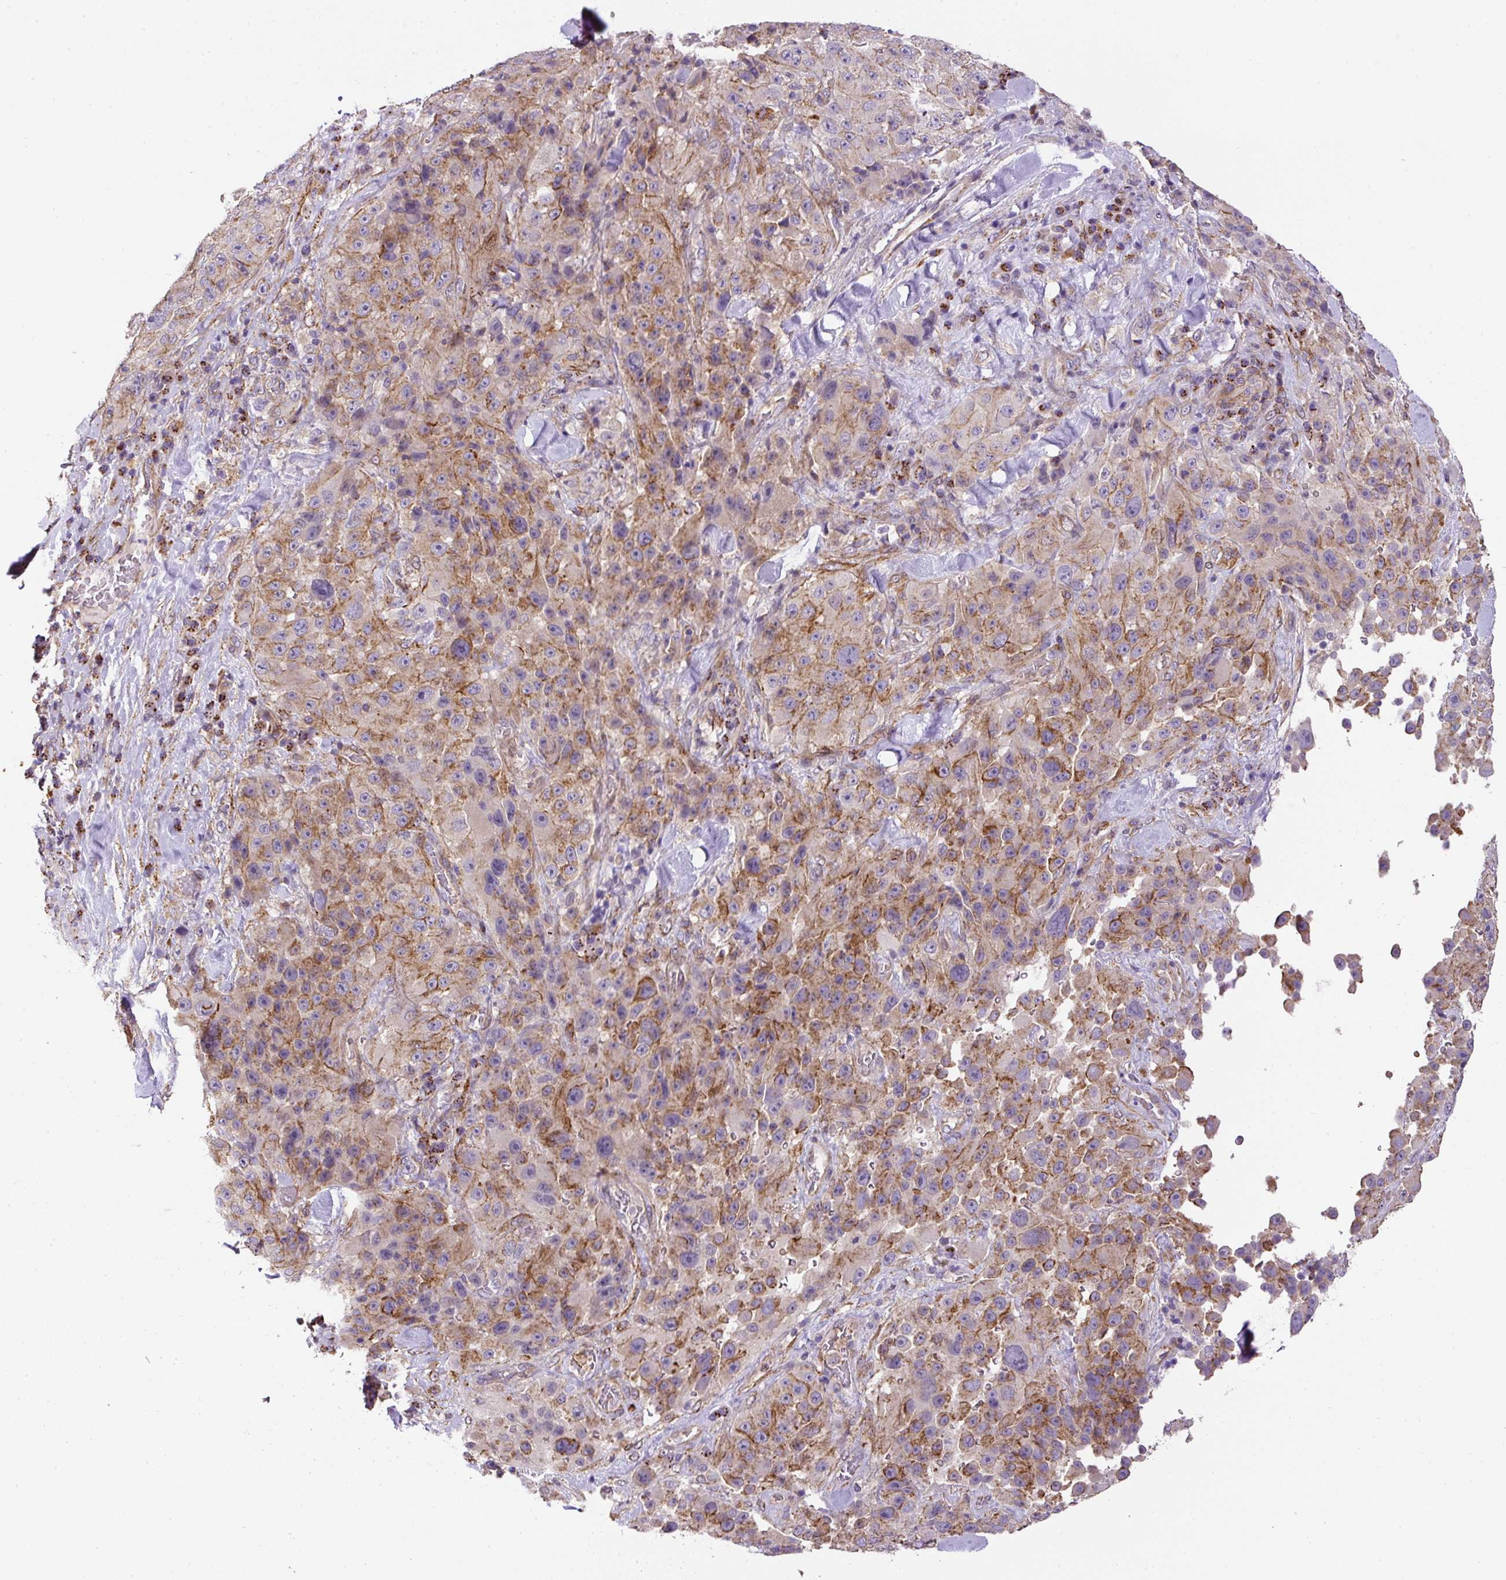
{"staining": {"intensity": "moderate", "quantity": ">75%", "location": "cytoplasmic/membranous"}, "tissue": "melanoma", "cell_type": "Tumor cells", "image_type": "cancer", "snomed": [{"axis": "morphology", "description": "Malignant melanoma, Metastatic site"}, {"axis": "topography", "description": "Lymph node"}], "caption": "Melanoma stained with a brown dye reveals moderate cytoplasmic/membranous positive expression in approximately >75% of tumor cells.", "gene": "RNF170", "patient": {"sex": "male", "age": 62}}